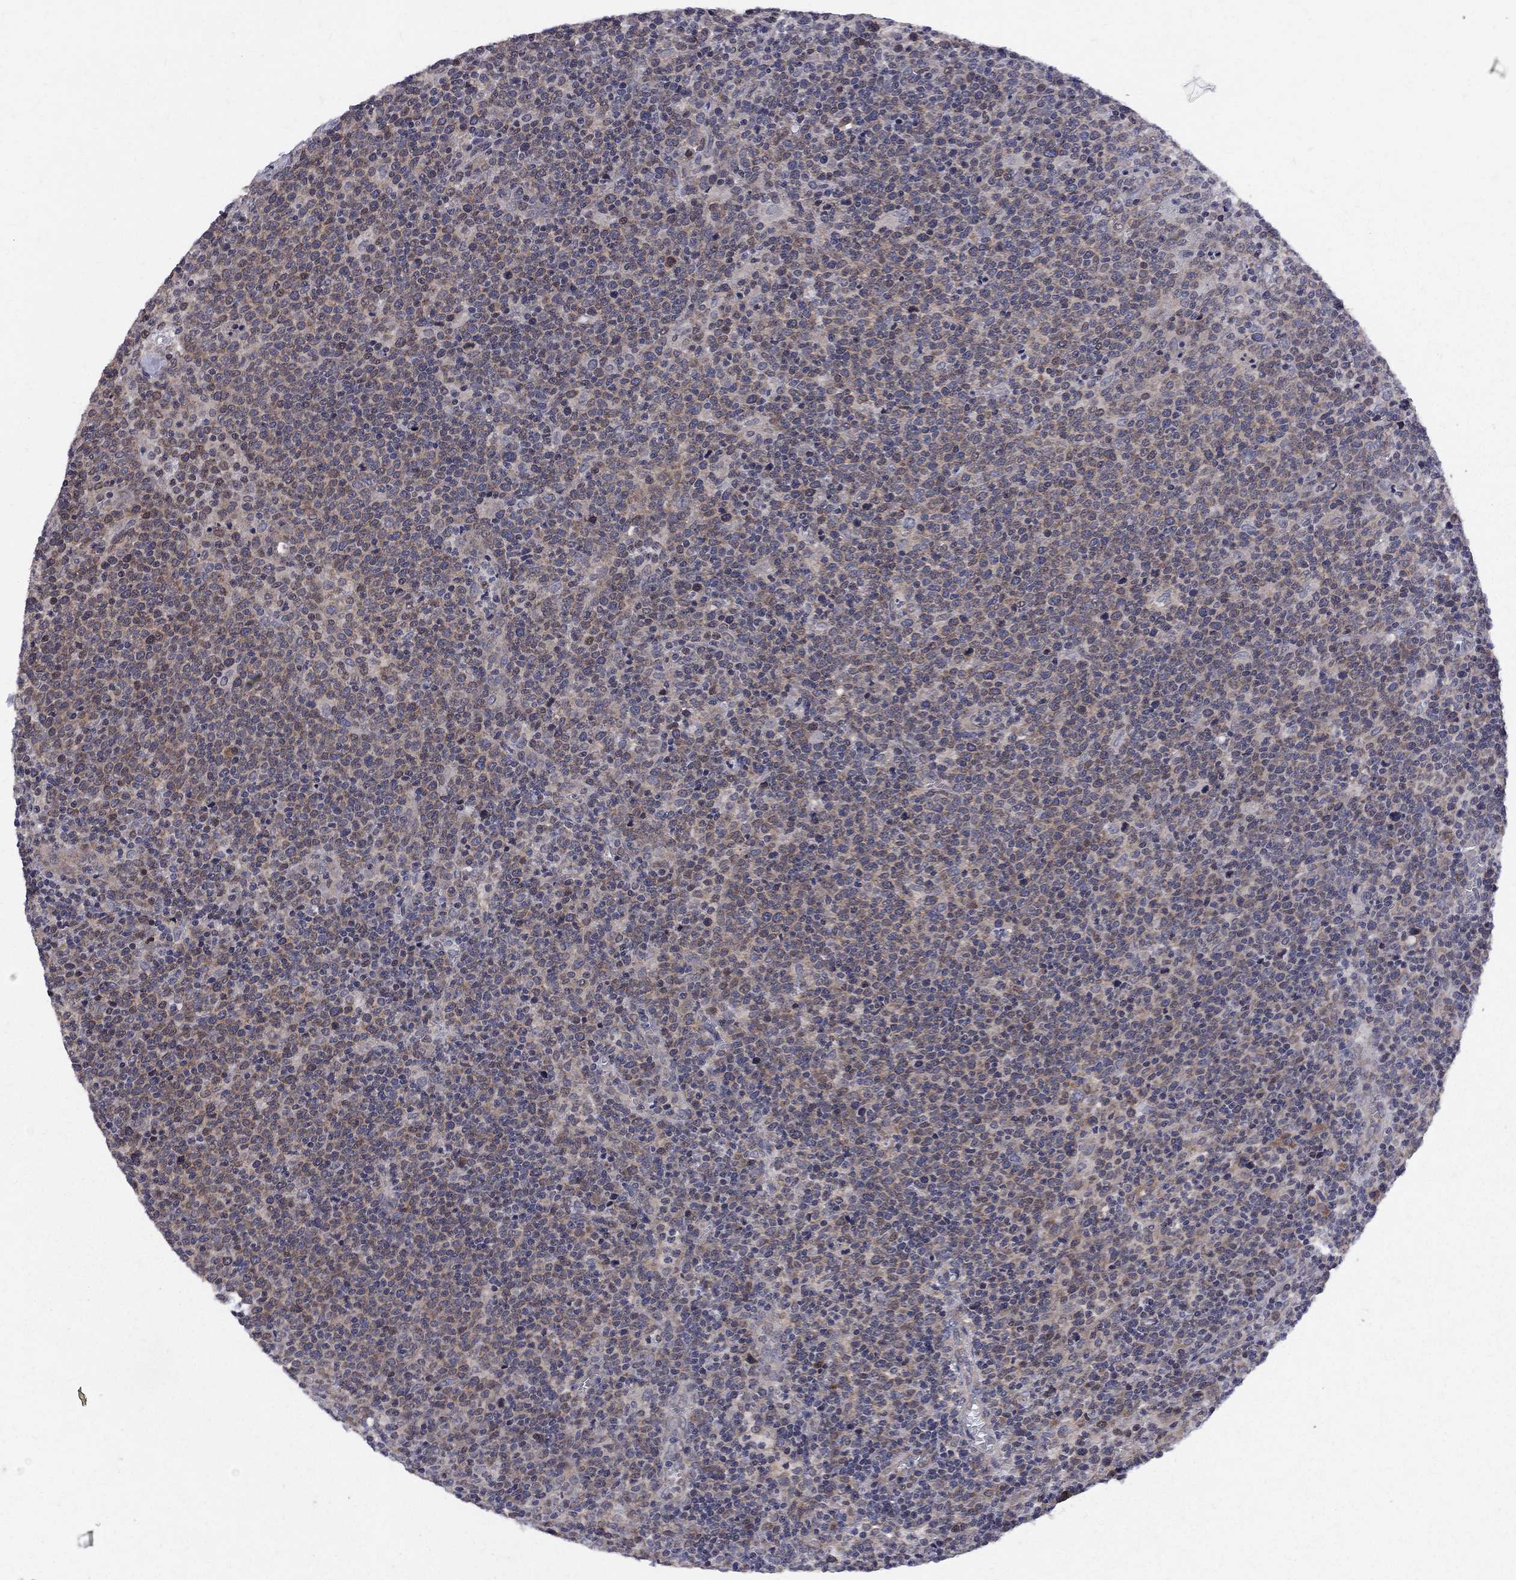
{"staining": {"intensity": "moderate", "quantity": "25%-75%", "location": "cytoplasmic/membranous"}, "tissue": "lymphoma", "cell_type": "Tumor cells", "image_type": "cancer", "snomed": [{"axis": "morphology", "description": "Malignant lymphoma, non-Hodgkin's type, High grade"}, {"axis": "topography", "description": "Lymph node"}], "caption": "IHC micrograph of neoplastic tissue: high-grade malignant lymphoma, non-Hodgkin's type stained using immunohistochemistry (IHC) demonstrates medium levels of moderate protein expression localized specifically in the cytoplasmic/membranous of tumor cells, appearing as a cytoplasmic/membranous brown color.", "gene": "CNOT11", "patient": {"sex": "male", "age": 61}}